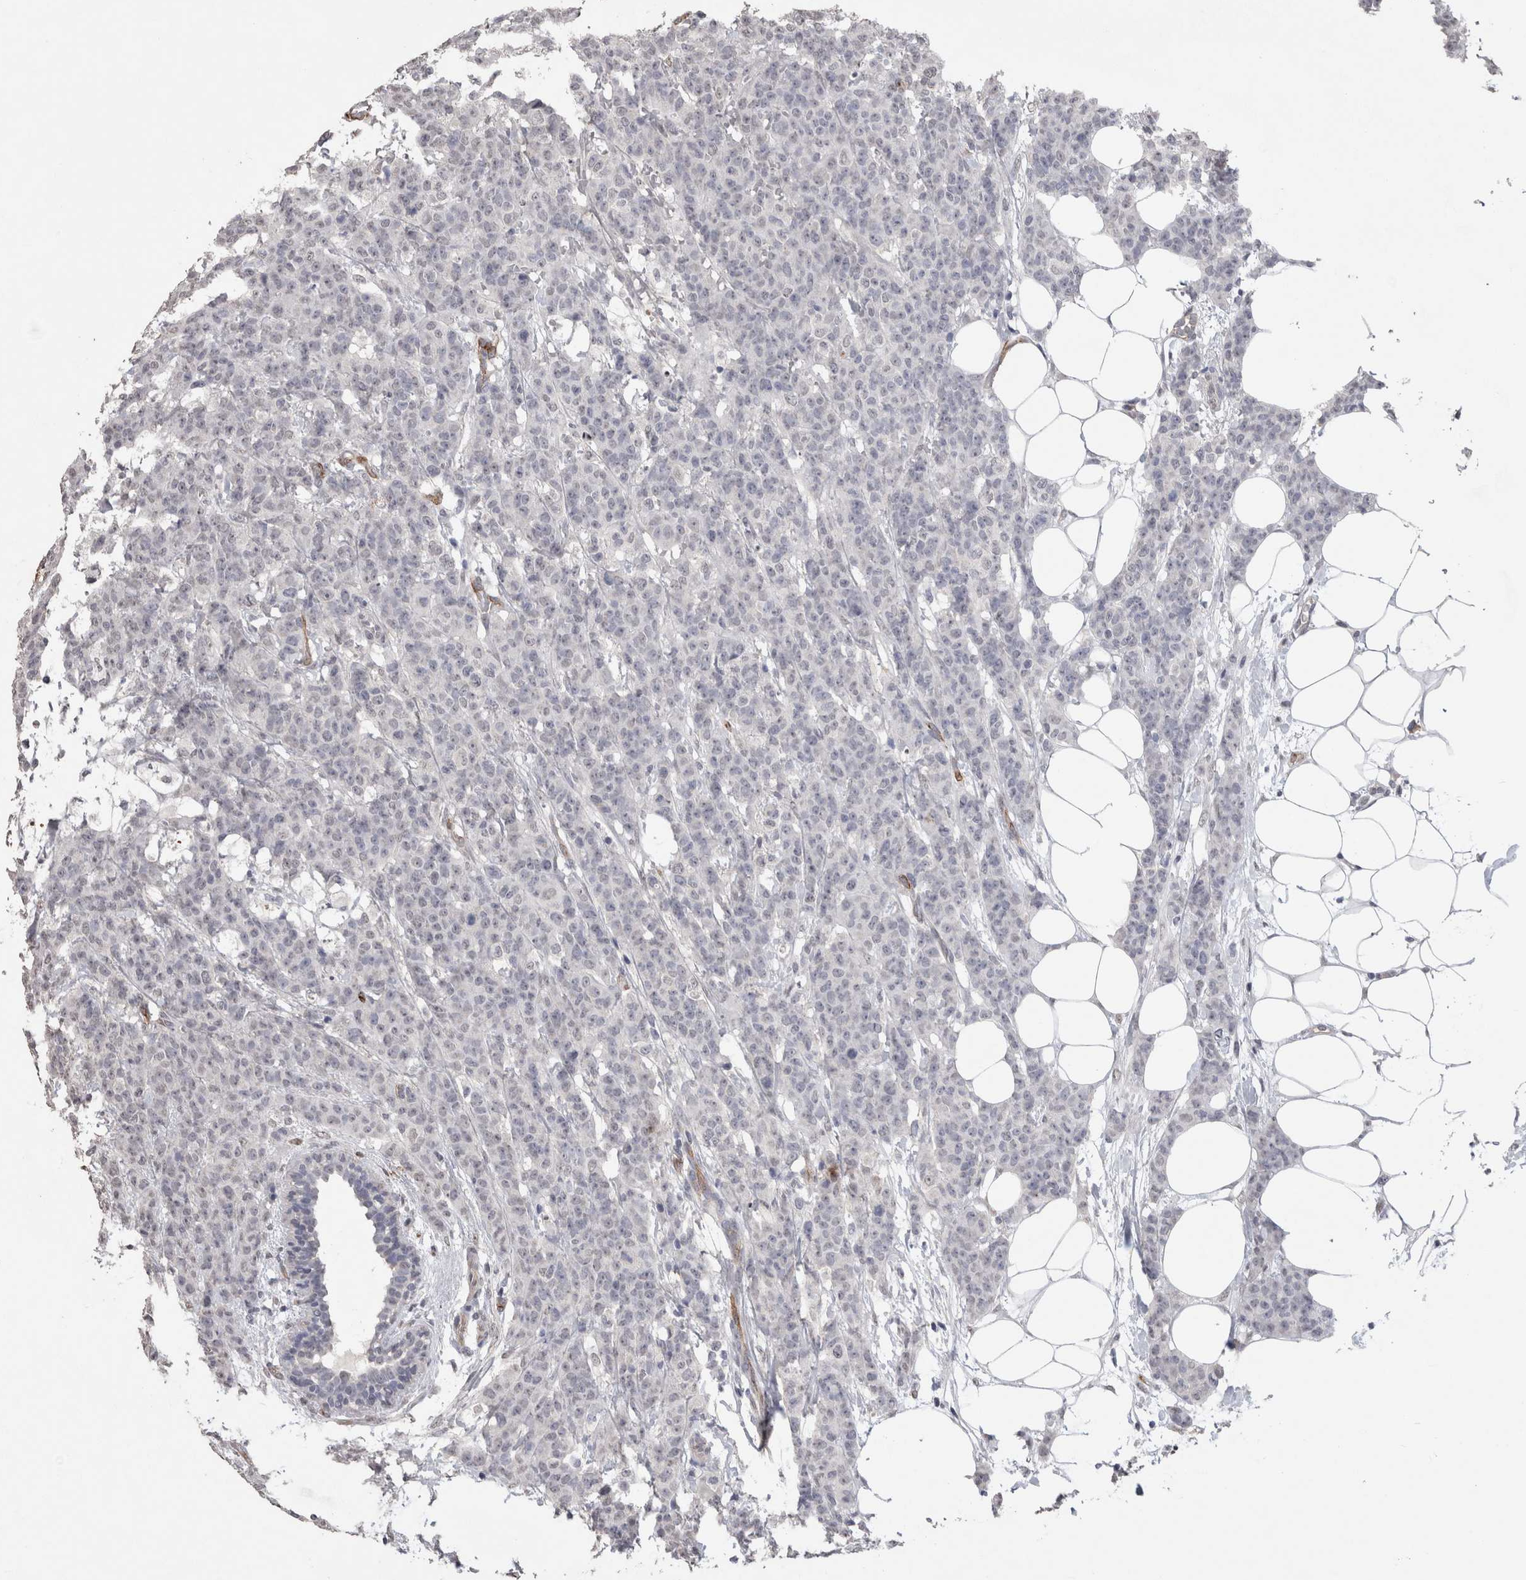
{"staining": {"intensity": "negative", "quantity": "none", "location": "none"}, "tissue": "breast cancer", "cell_type": "Tumor cells", "image_type": "cancer", "snomed": [{"axis": "morphology", "description": "Normal tissue, NOS"}, {"axis": "morphology", "description": "Duct carcinoma"}, {"axis": "topography", "description": "Breast"}], "caption": "An image of breast cancer (intraductal carcinoma) stained for a protein reveals no brown staining in tumor cells.", "gene": "CDH13", "patient": {"sex": "female", "age": 40}}